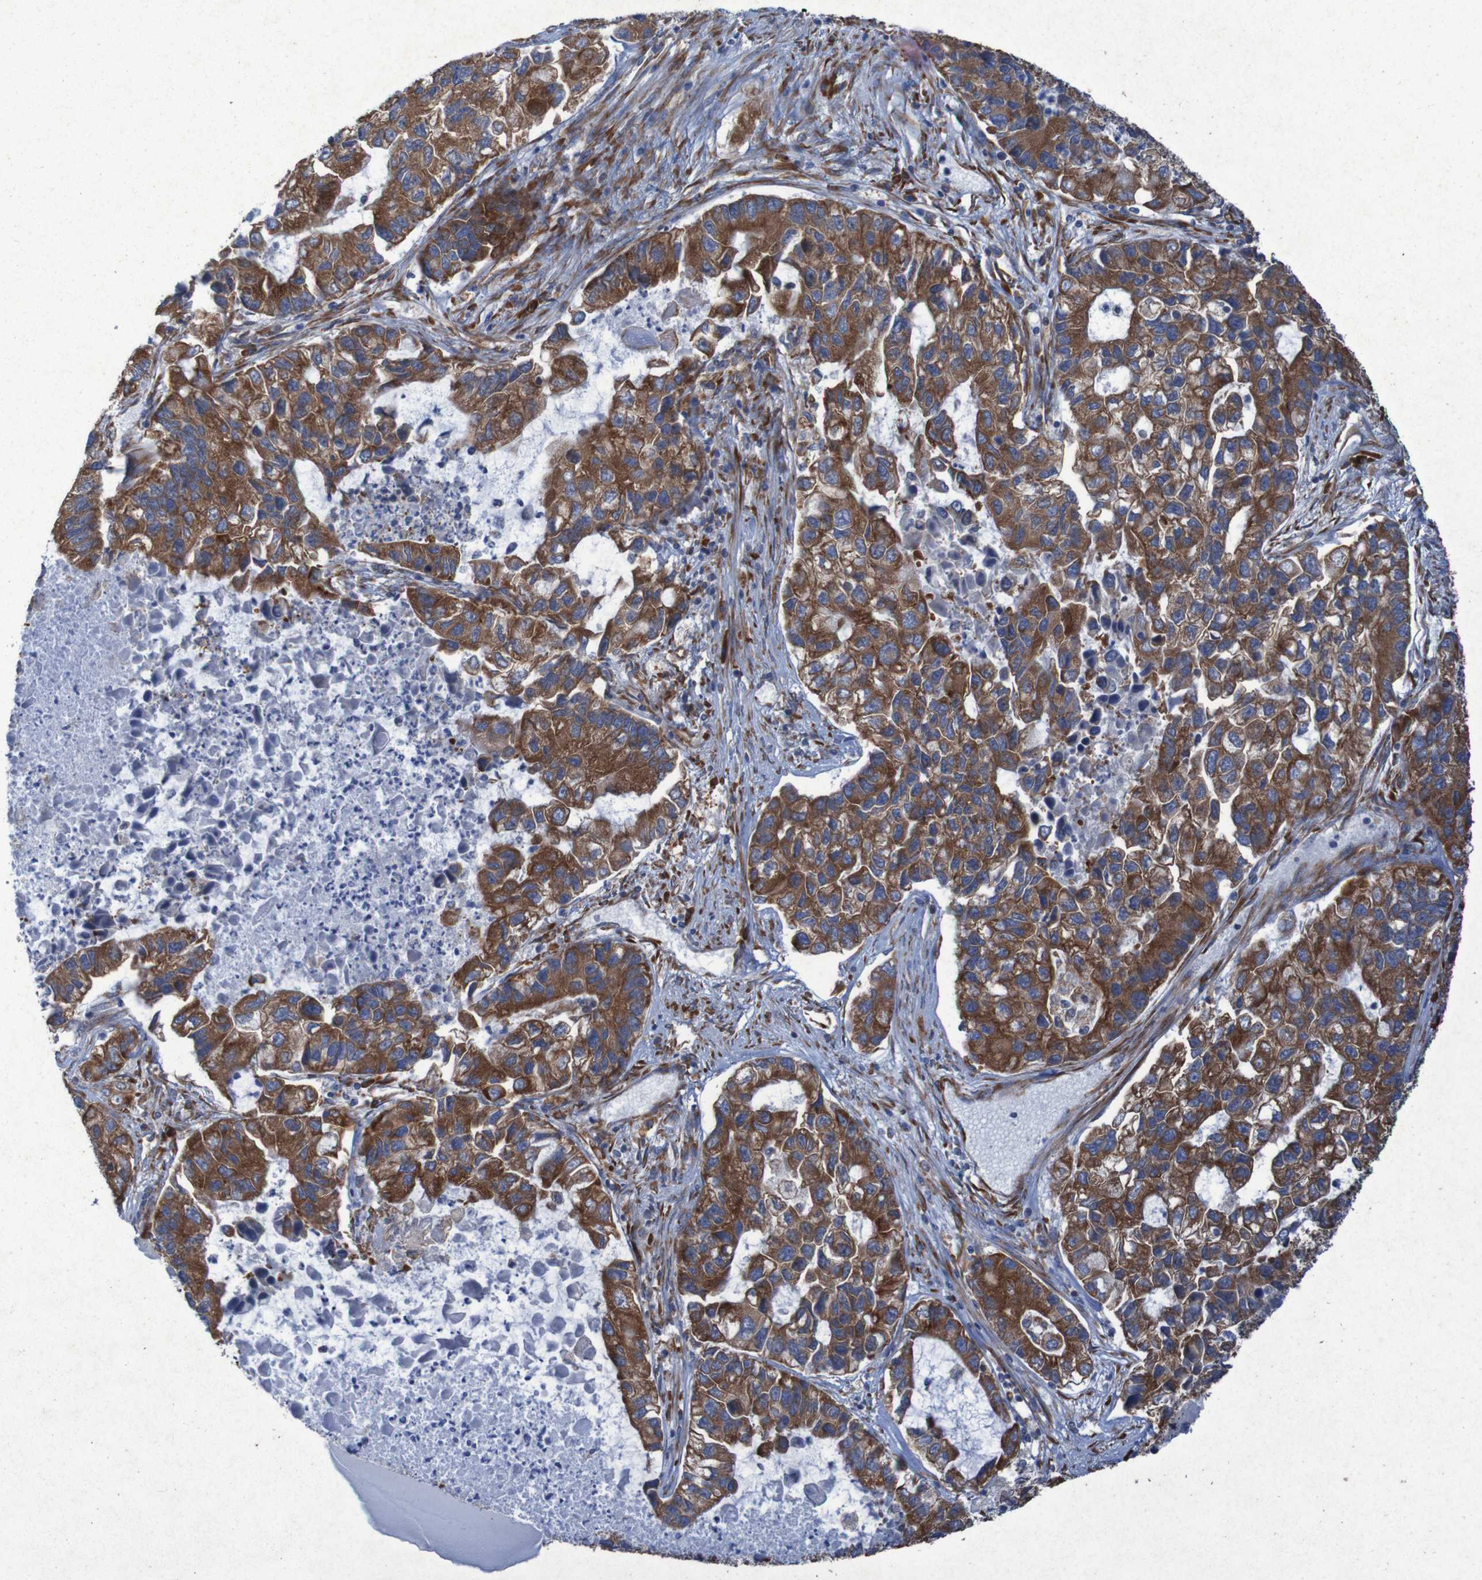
{"staining": {"intensity": "strong", "quantity": ">75%", "location": "cytoplasmic/membranous"}, "tissue": "lung cancer", "cell_type": "Tumor cells", "image_type": "cancer", "snomed": [{"axis": "morphology", "description": "Adenocarcinoma, NOS"}, {"axis": "topography", "description": "Lung"}], "caption": "Human adenocarcinoma (lung) stained for a protein (brown) reveals strong cytoplasmic/membranous positive expression in about >75% of tumor cells.", "gene": "RPL10", "patient": {"sex": "female", "age": 51}}